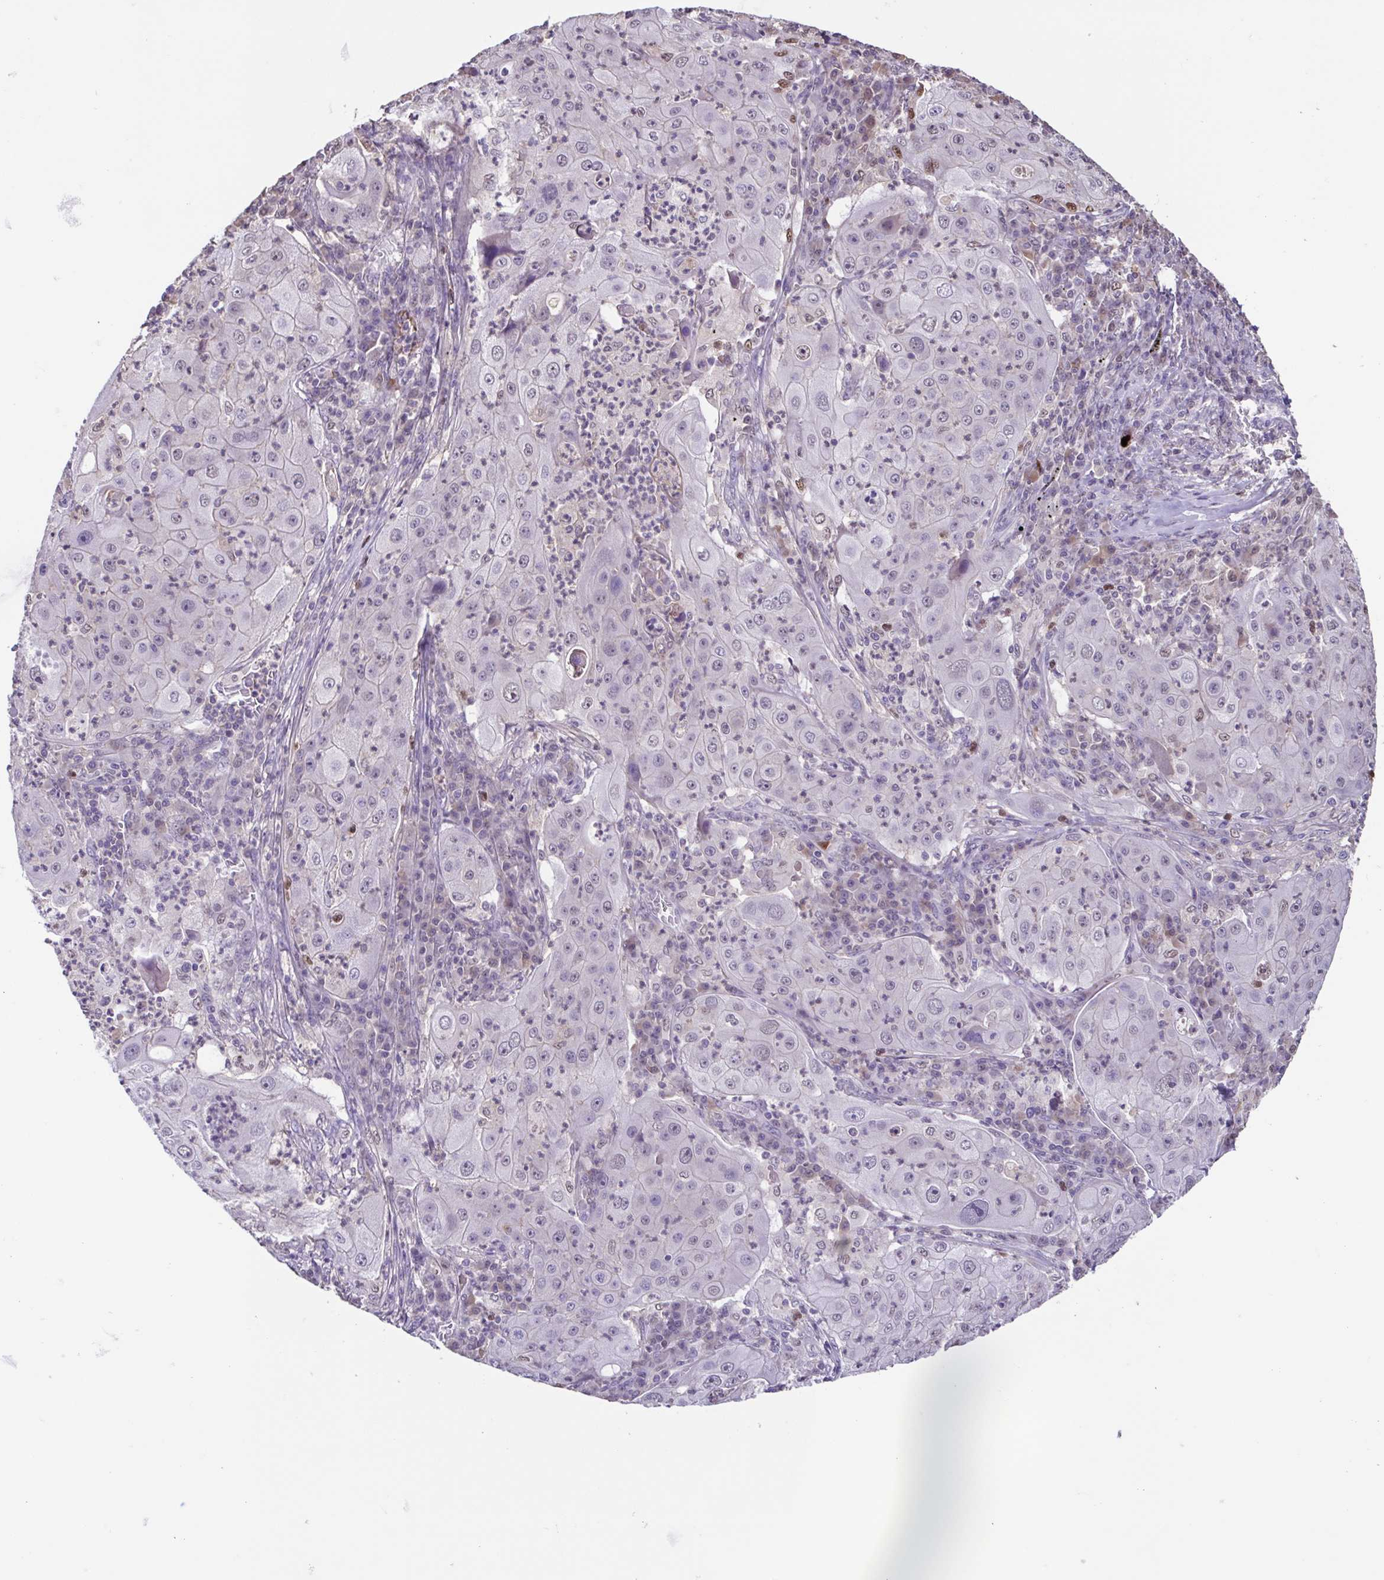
{"staining": {"intensity": "weak", "quantity": "<25%", "location": "nuclear"}, "tissue": "lung cancer", "cell_type": "Tumor cells", "image_type": "cancer", "snomed": [{"axis": "morphology", "description": "Squamous cell carcinoma, NOS"}, {"axis": "topography", "description": "Lung"}], "caption": "This is a image of immunohistochemistry (IHC) staining of lung cancer (squamous cell carcinoma), which shows no staining in tumor cells.", "gene": "ACTRT3", "patient": {"sex": "female", "age": 59}}